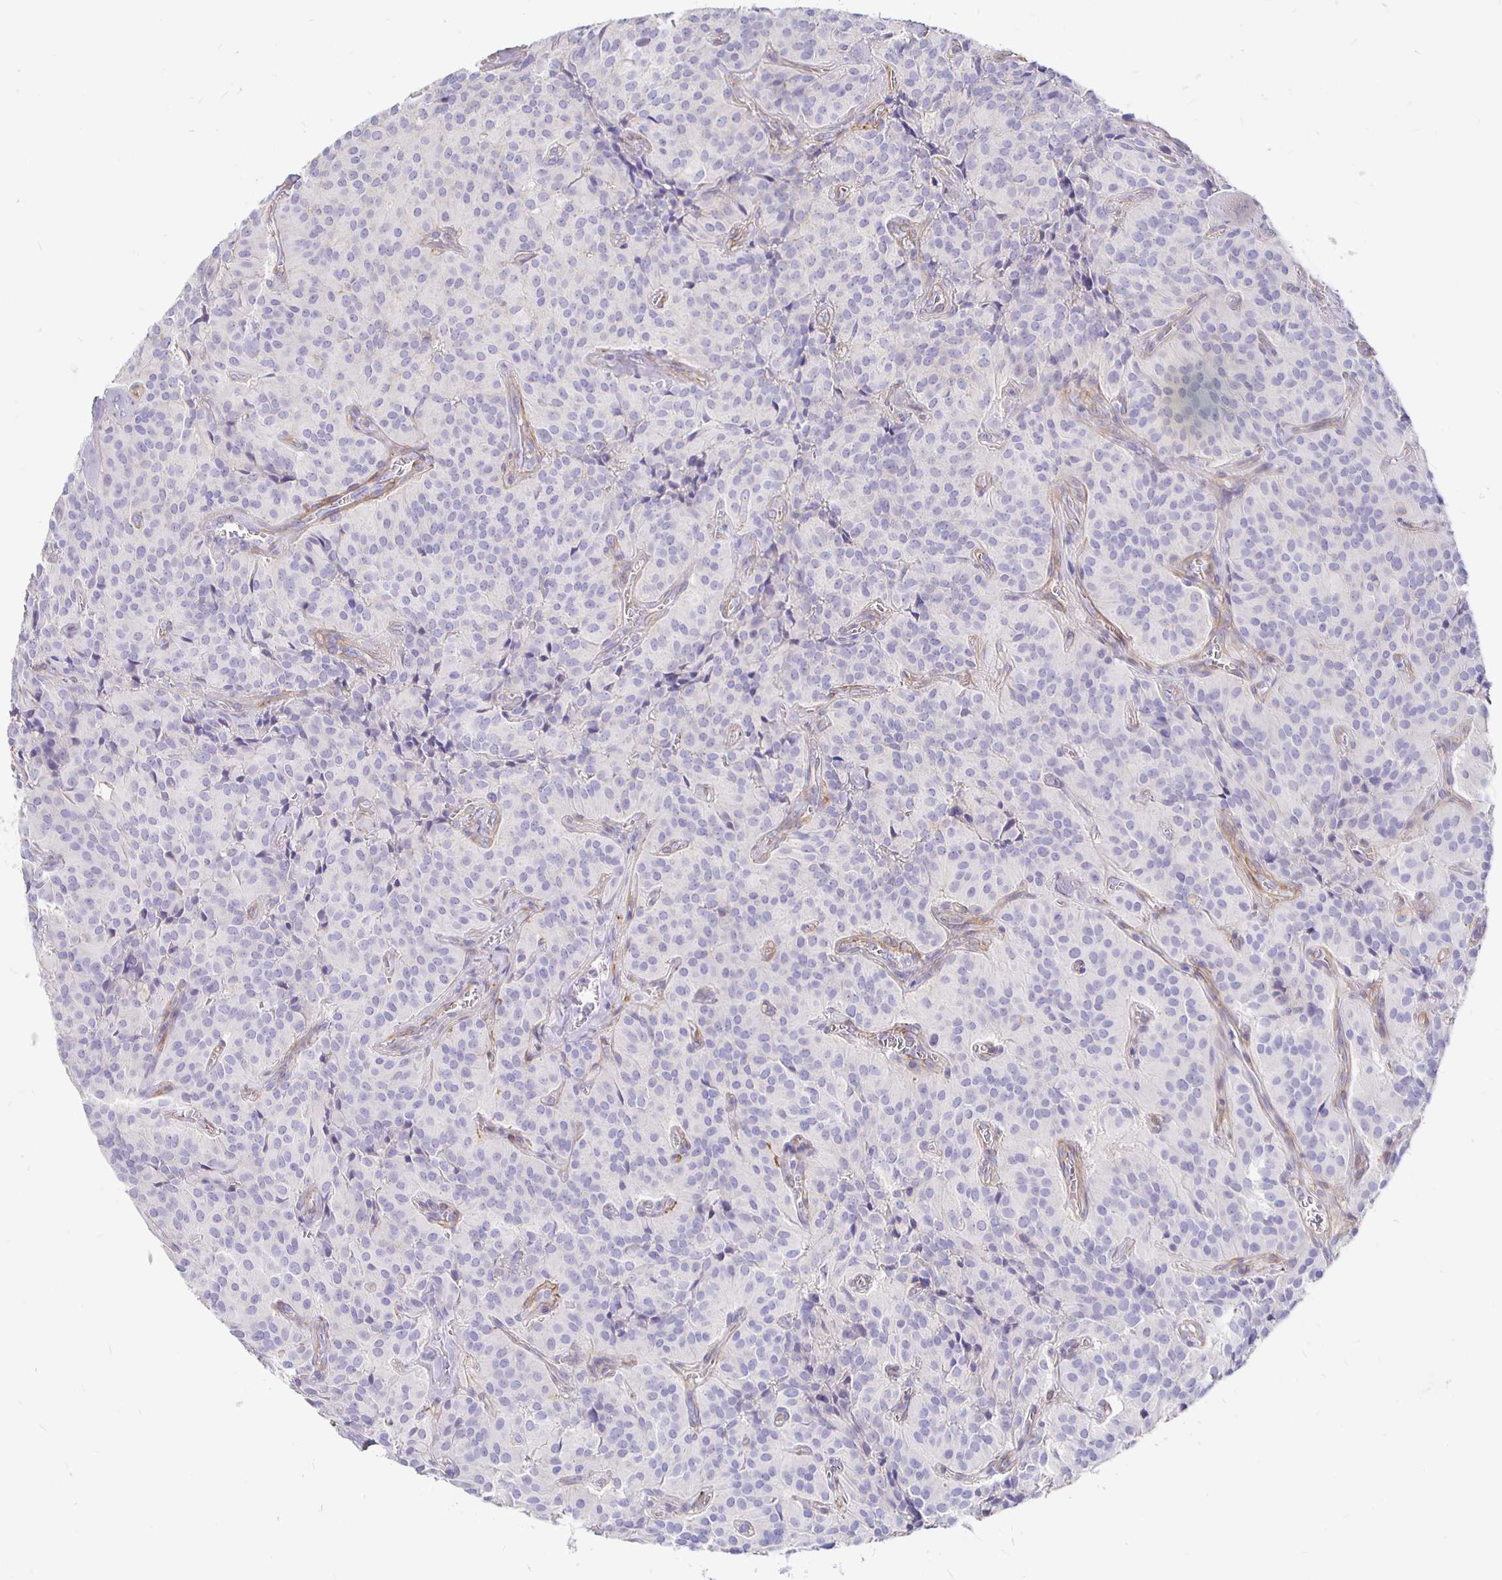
{"staining": {"intensity": "negative", "quantity": "none", "location": "none"}, "tissue": "glioma", "cell_type": "Tumor cells", "image_type": "cancer", "snomed": [{"axis": "morphology", "description": "Glioma, malignant, Low grade"}, {"axis": "topography", "description": "Brain"}], "caption": "This is an IHC micrograph of human malignant glioma (low-grade). There is no expression in tumor cells.", "gene": "PALM2AKAP2", "patient": {"sex": "male", "age": 42}}